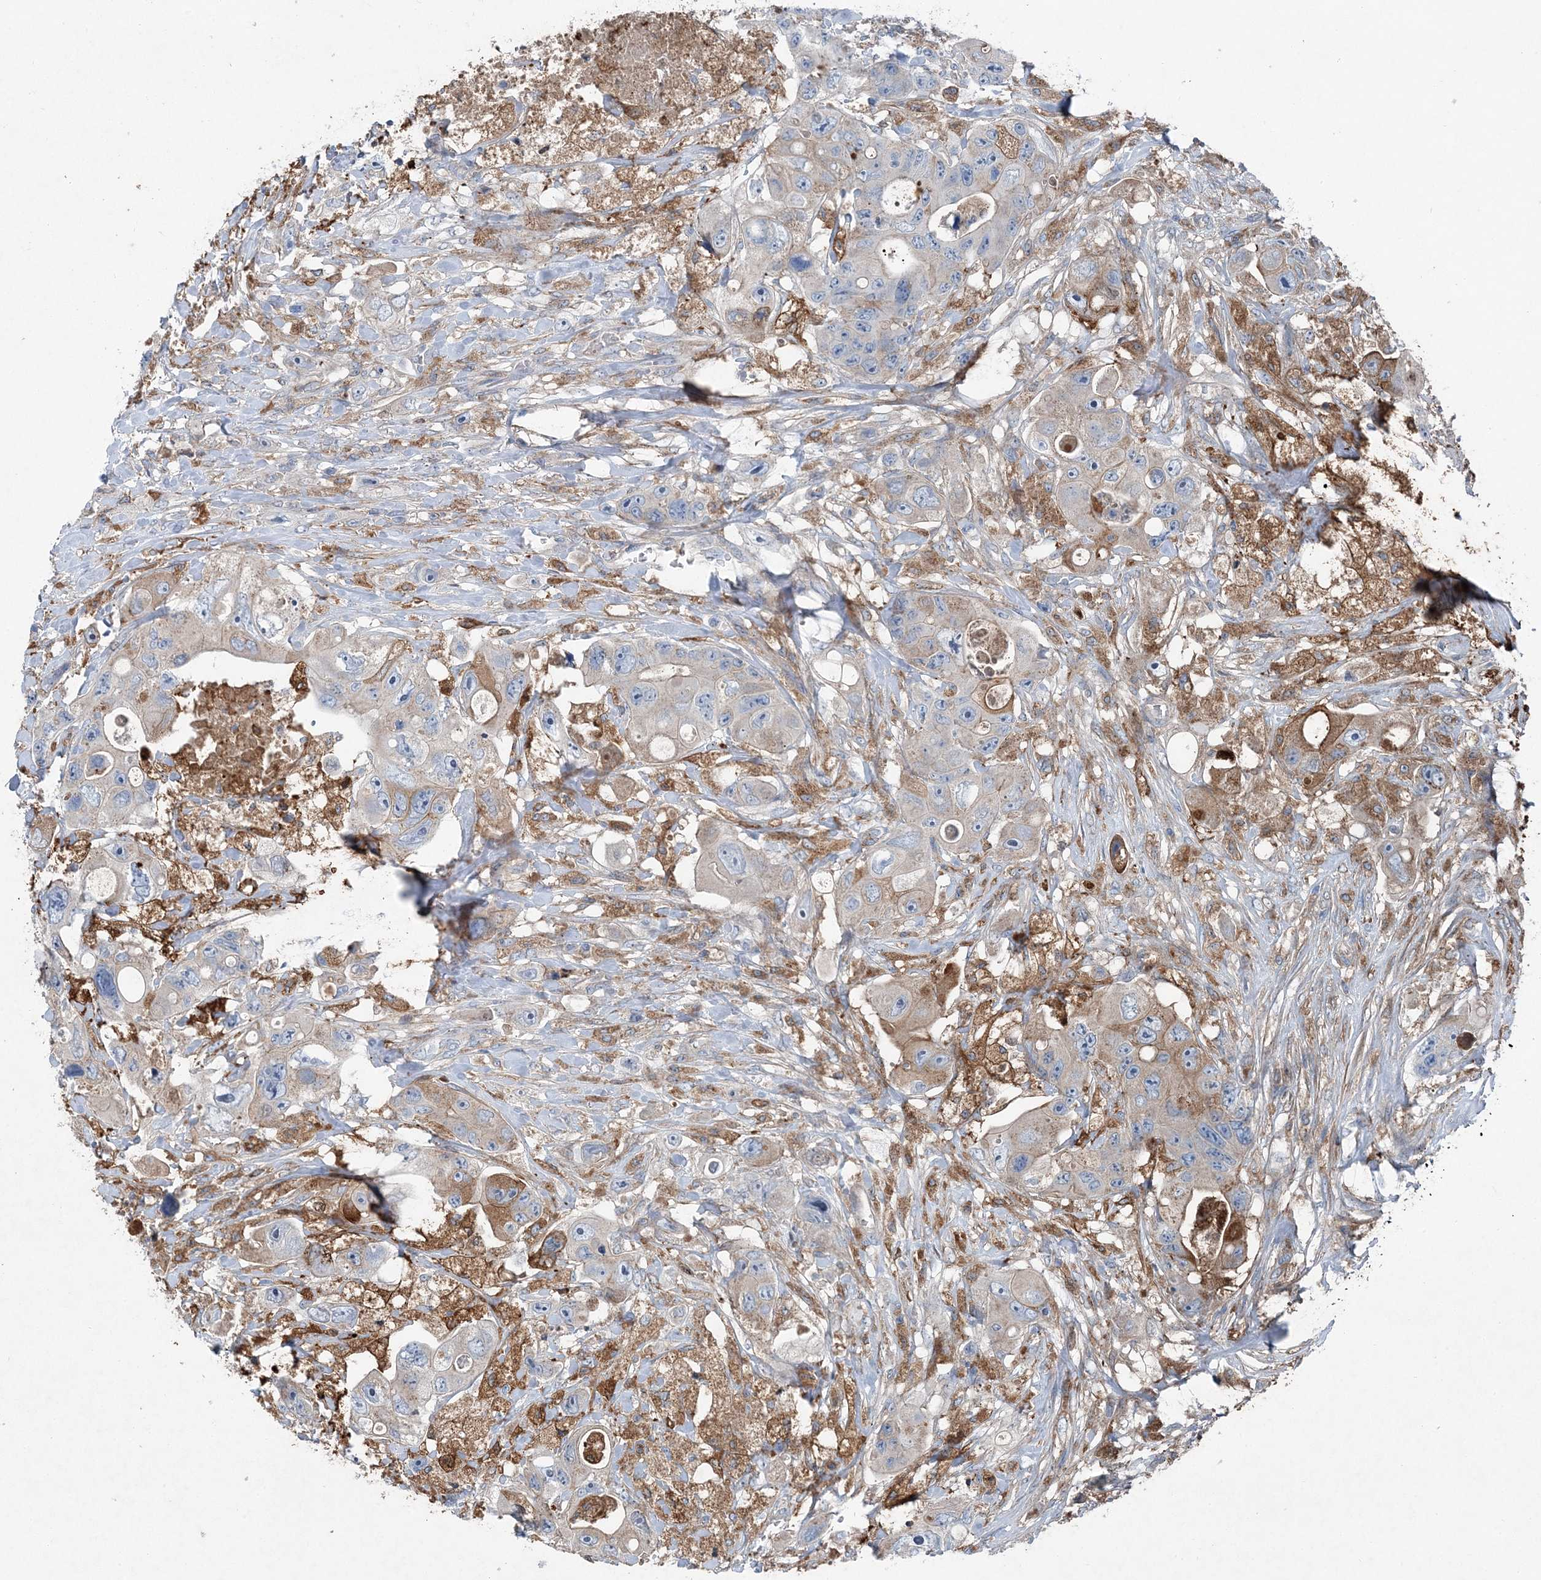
{"staining": {"intensity": "weak", "quantity": "<25%", "location": "cytoplasmic/membranous"}, "tissue": "colorectal cancer", "cell_type": "Tumor cells", "image_type": "cancer", "snomed": [{"axis": "morphology", "description": "Adenocarcinoma, NOS"}, {"axis": "topography", "description": "Colon"}], "caption": "Immunohistochemical staining of human colorectal cancer shows no significant staining in tumor cells.", "gene": "SPOPL", "patient": {"sex": "female", "age": 46}}